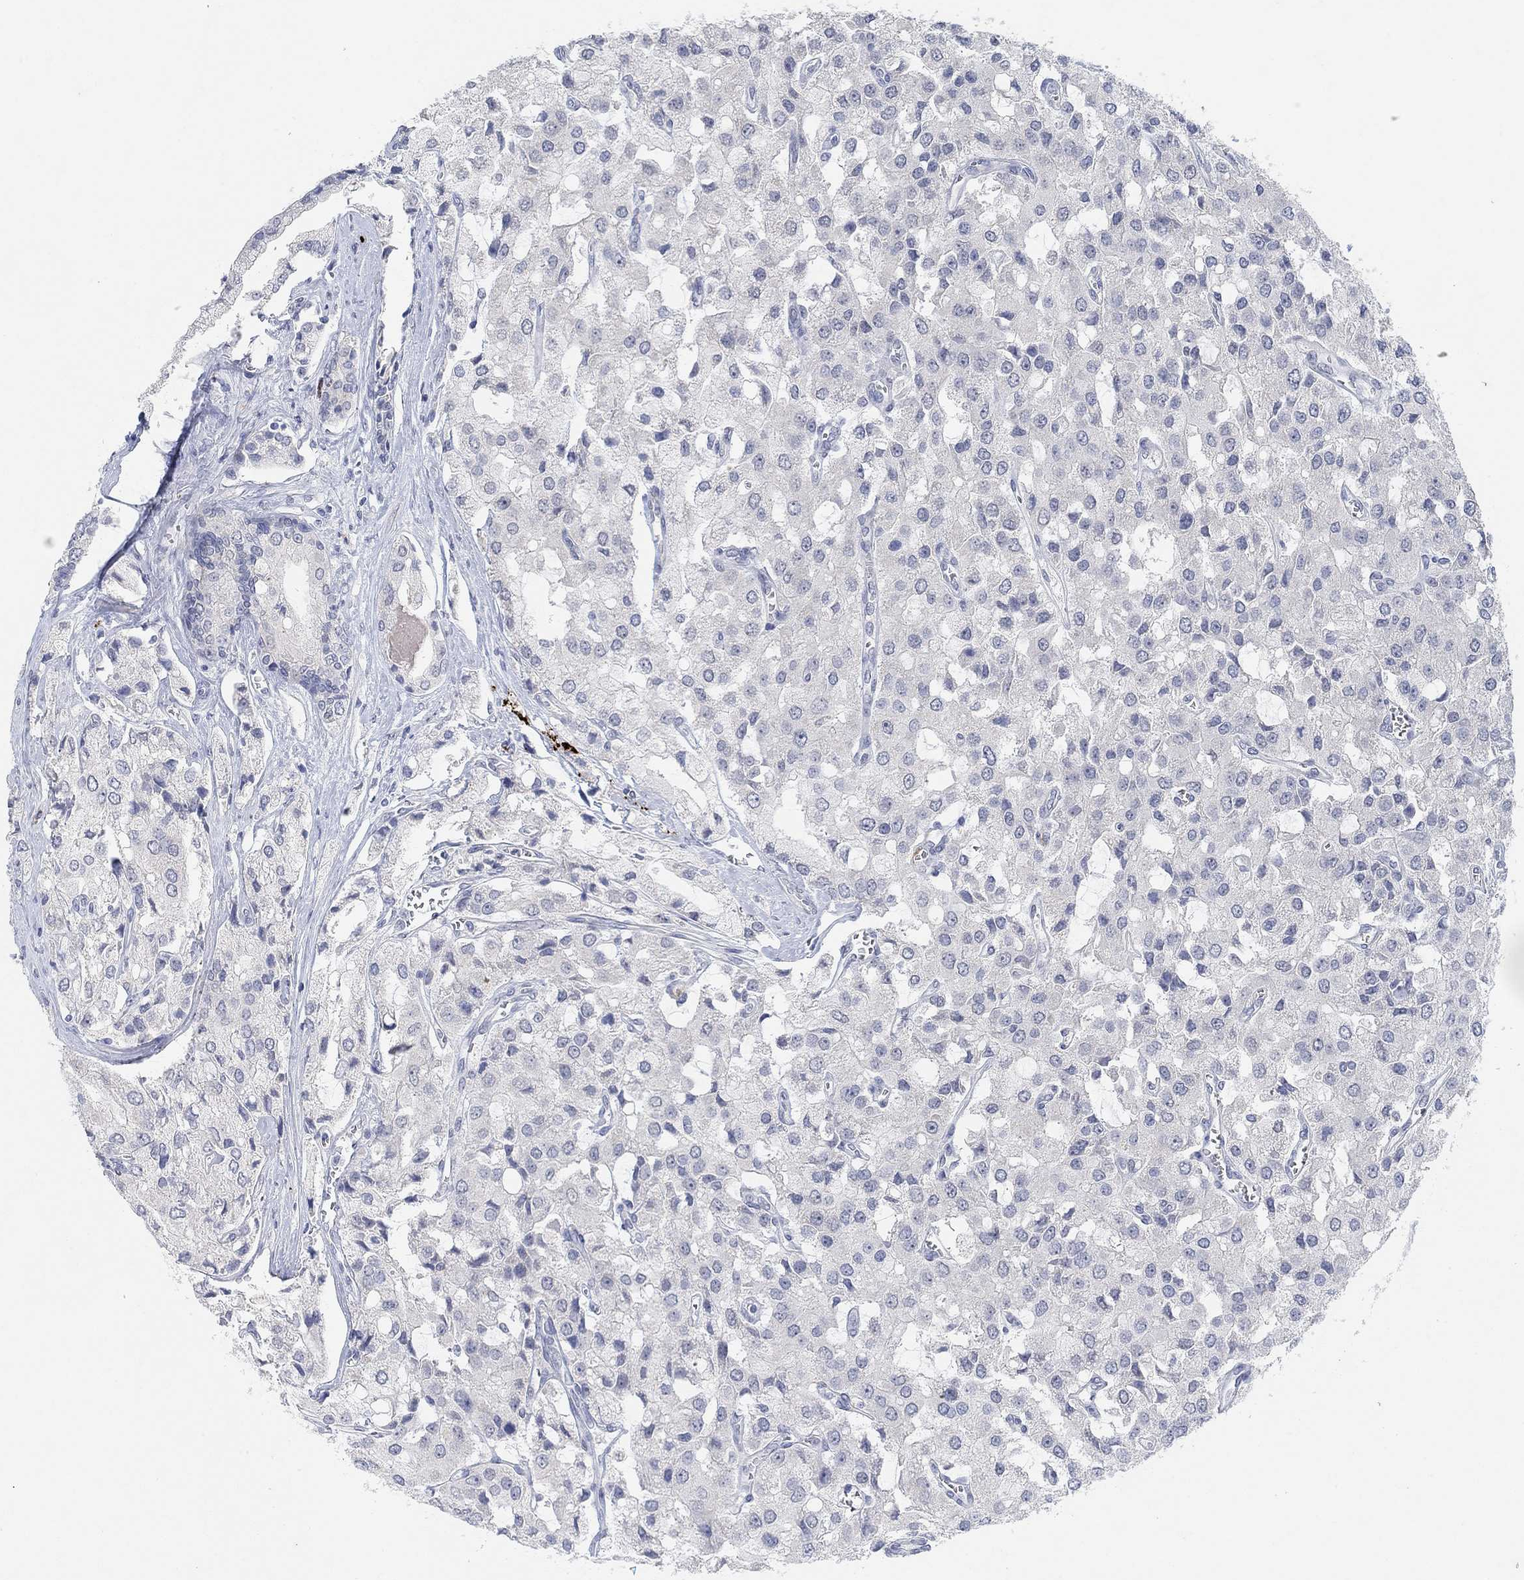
{"staining": {"intensity": "negative", "quantity": "none", "location": "none"}, "tissue": "prostate cancer", "cell_type": "Tumor cells", "image_type": "cancer", "snomed": [{"axis": "morphology", "description": "Adenocarcinoma, NOS"}, {"axis": "topography", "description": "Prostate and seminal vesicle, NOS"}, {"axis": "topography", "description": "Prostate"}], "caption": "This is an IHC micrograph of prostate cancer (adenocarcinoma). There is no expression in tumor cells.", "gene": "VAT1L", "patient": {"sex": "male", "age": 67}}